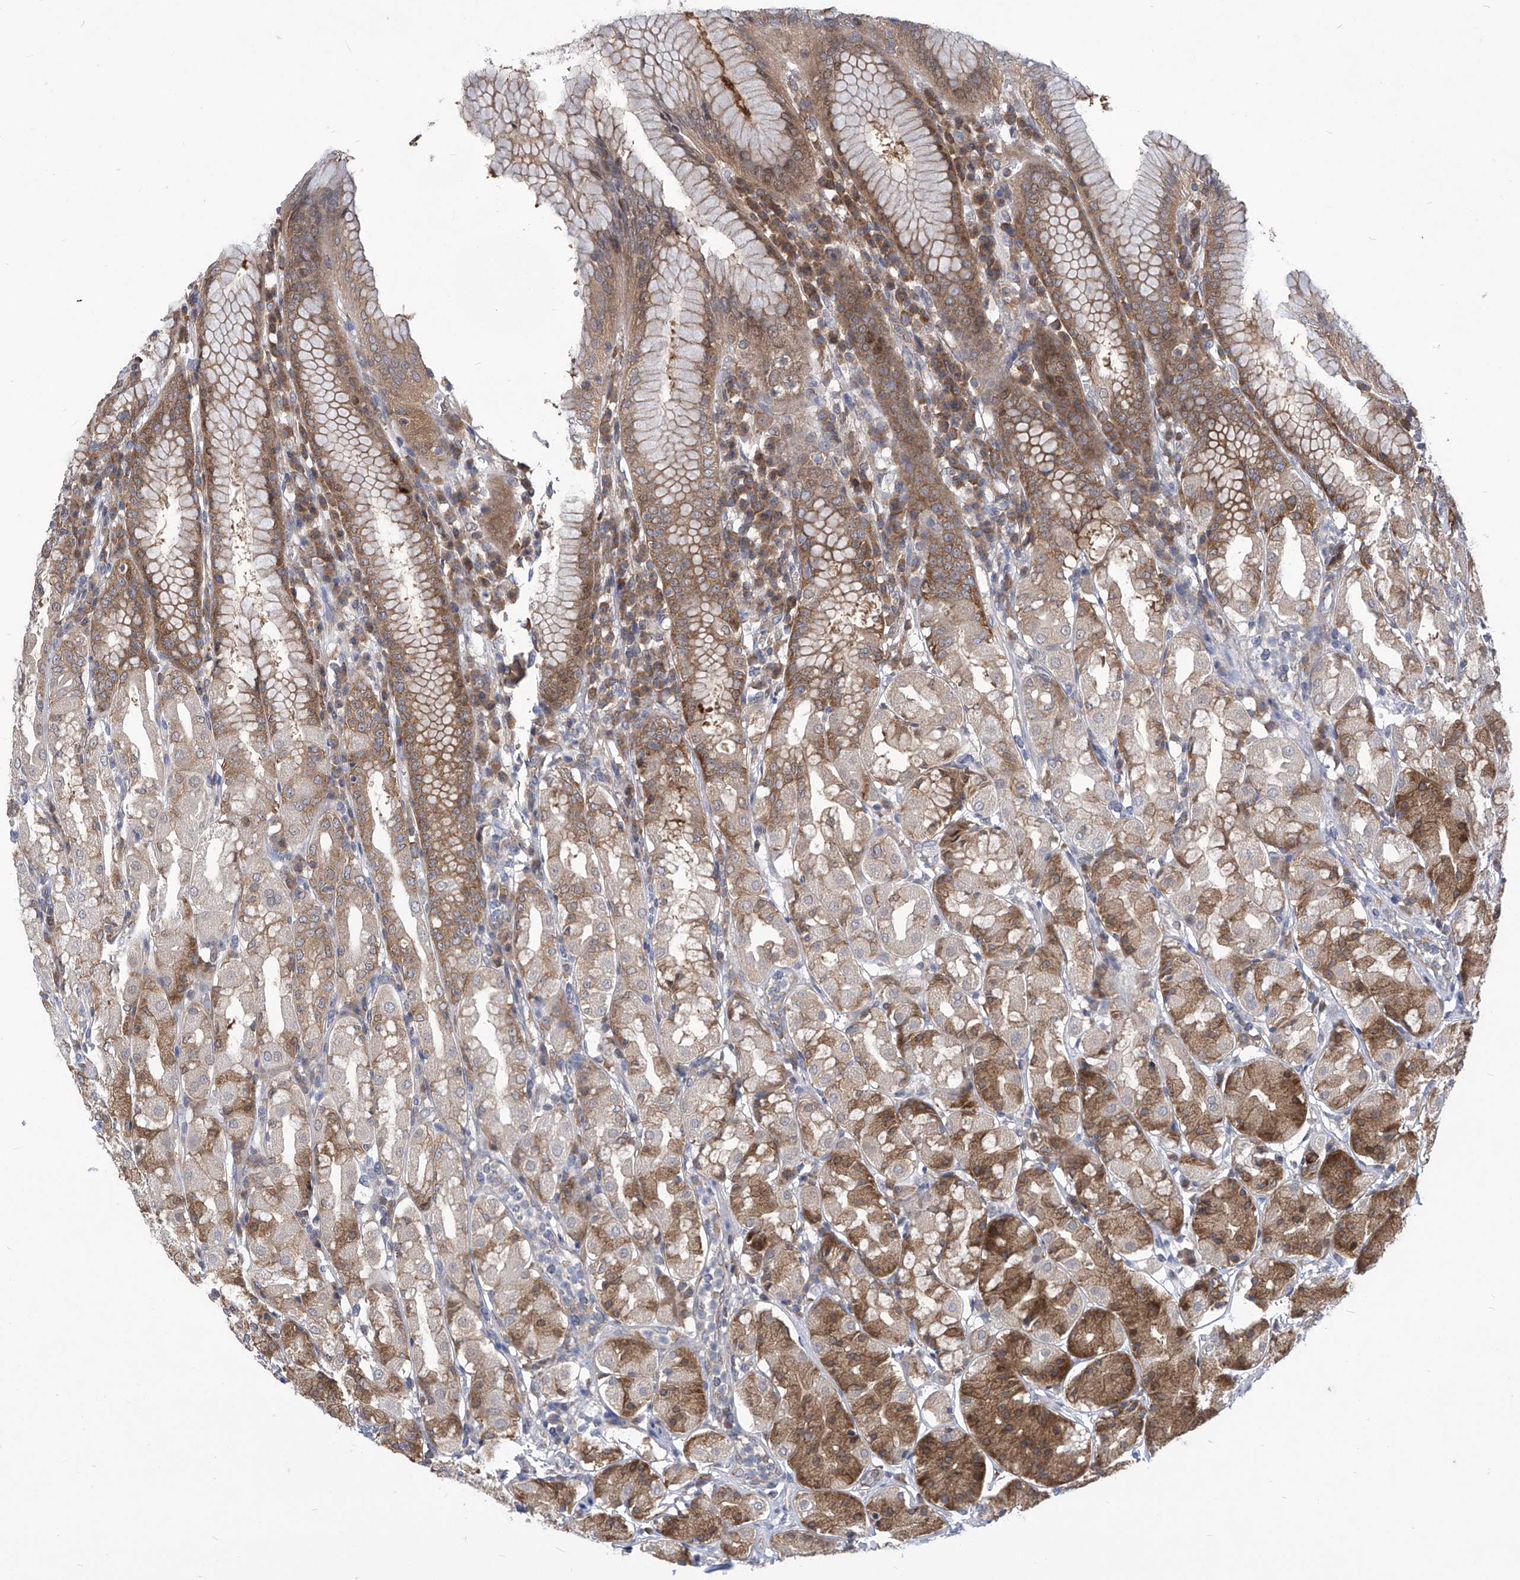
{"staining": {"intensity": "moderate", "quantity": ">75%", "location": "cytoplasmic/membranous"}, "tissue": "stomach", "cell_type": "Glandular cells", "image_type": "normal", "snomed": [{"axis": "morphology", "description": "Normal tissue, NOS"}, {"axis": "topography", "description": "Stomach"}, {"axis": "topography", "description": "Stomach, lower"}], "caption": "Immunohistochemical staining of benign stomach exhibits medium levels of moderate cytoplasmic/membranous expression in approximately >75% of glandular cells. (DAB = brown stain, brightfield microscopy at high magnification).", "gene": "EIF3M", "patient": {"sex": "female", "age": 56}}